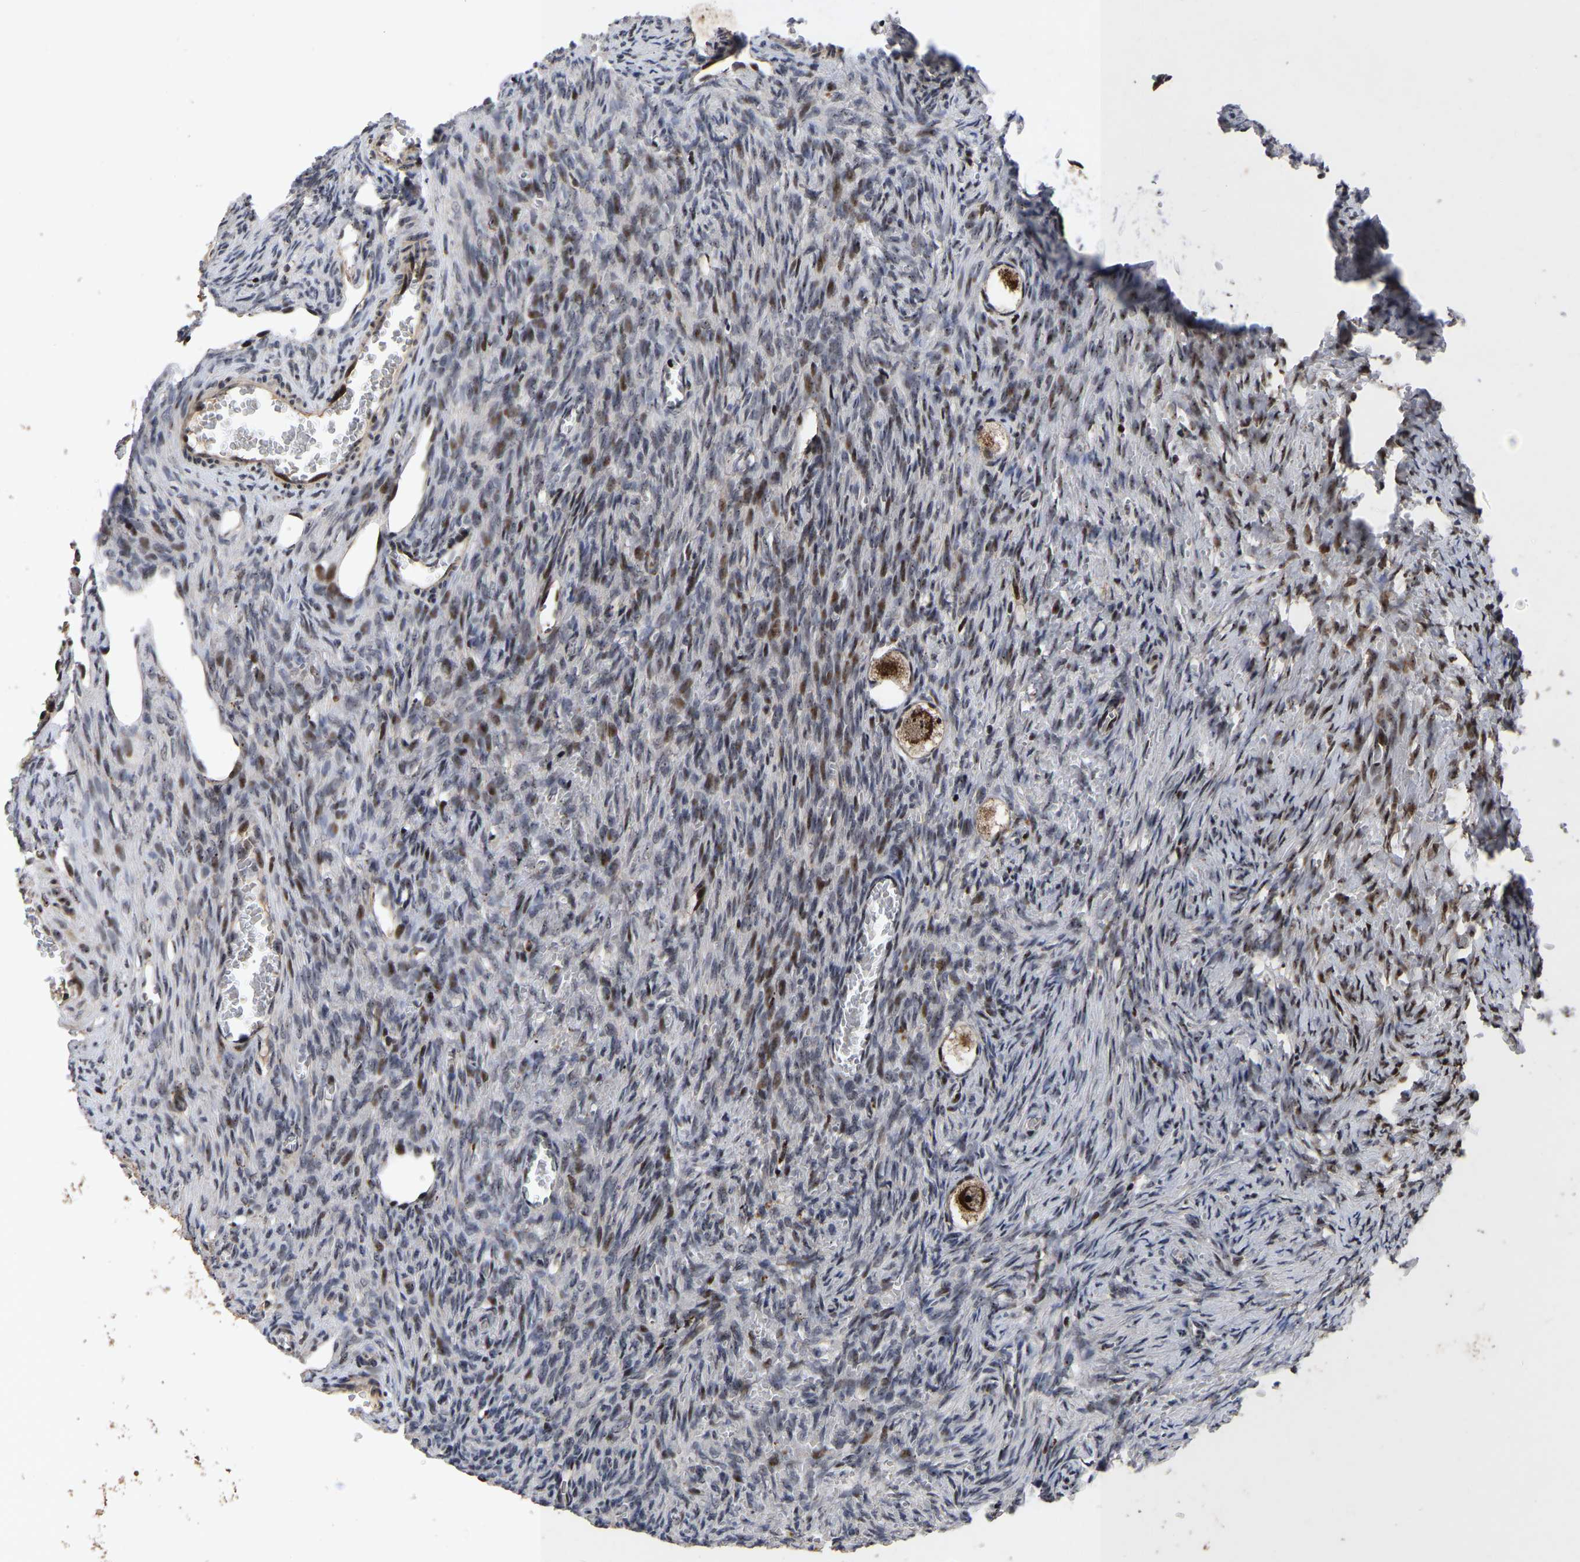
{"staining": {"intensity": "strong", "quantity": ">75%", "location": "cytoplasmic/membranous,nuclear"}, "tissue": "ovary", "cell_type": "Follicle cells", "image_type": "normal", "snomed": [{"axis": "morphology", "description": "Normal tissue, NOS"}, {"axis": "topography", "description": "Ovary"}], "caption": "This histopathology image demonstrates IHC staining of normal ovary, with high strong cytoplasmic/membranous,nuclear expression in approximately >75% of follicle cells.", "gene": "JUNB", "patient": {"sex": "female", "age": 27}}